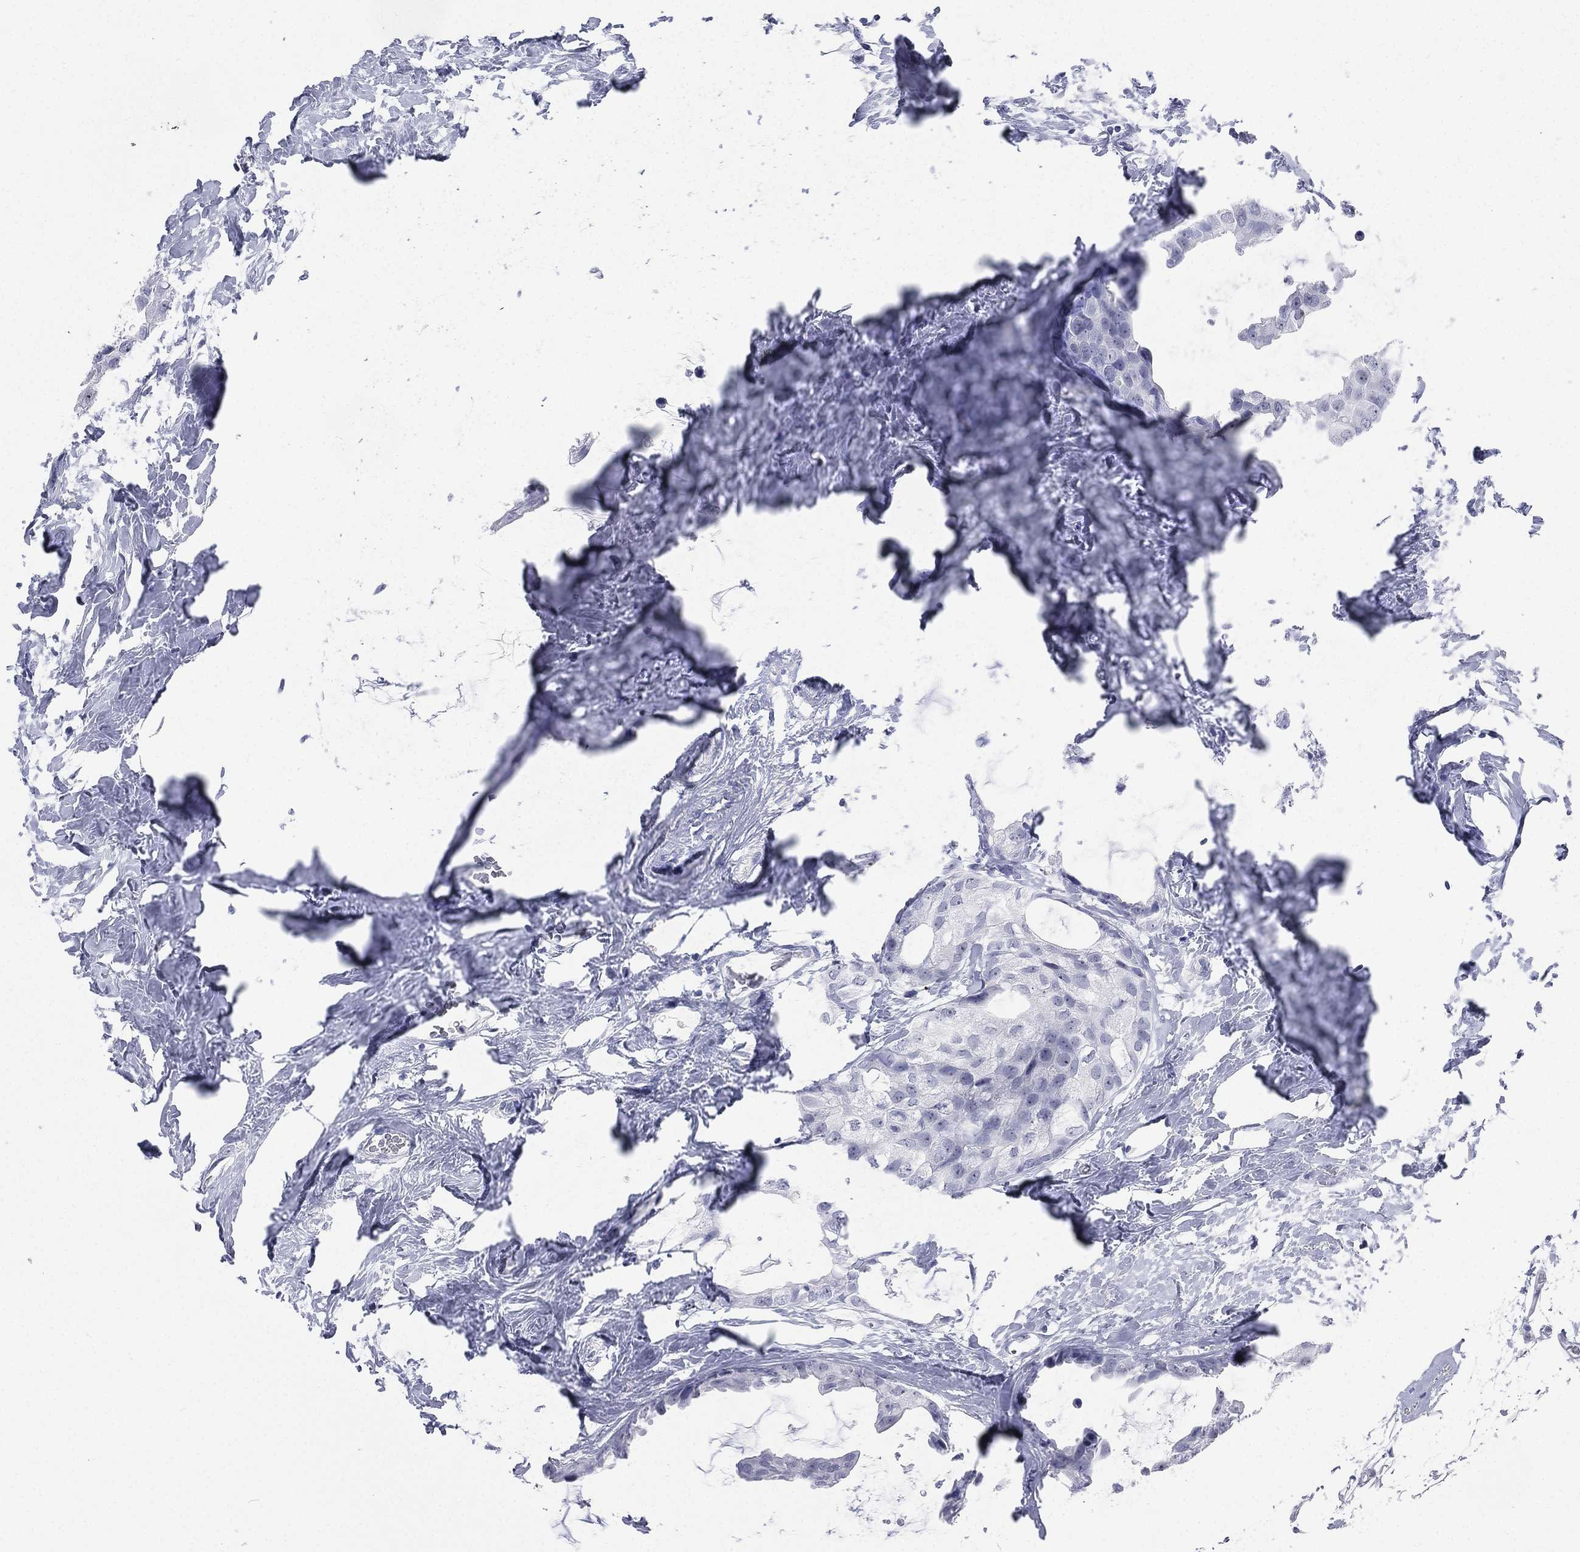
{"staining": {"intensity": "negative", "quantity": "none", "location": "none"}, "tissue": "breast cancer", "cell_type": "Tumor cells", "image_type": "cancer", "snomed": [{"axis": "morphology", "description": "Duct carcinoma"}, {"axis": "topography", "description": "Breast"}], "caption": "Immunohistochemistry (IHC) of human breast cancer (intraductal carcinoma) displays no staining in tumor cells.", "gene": "CD22", "patient": {"sex": "female", "age": 45}}